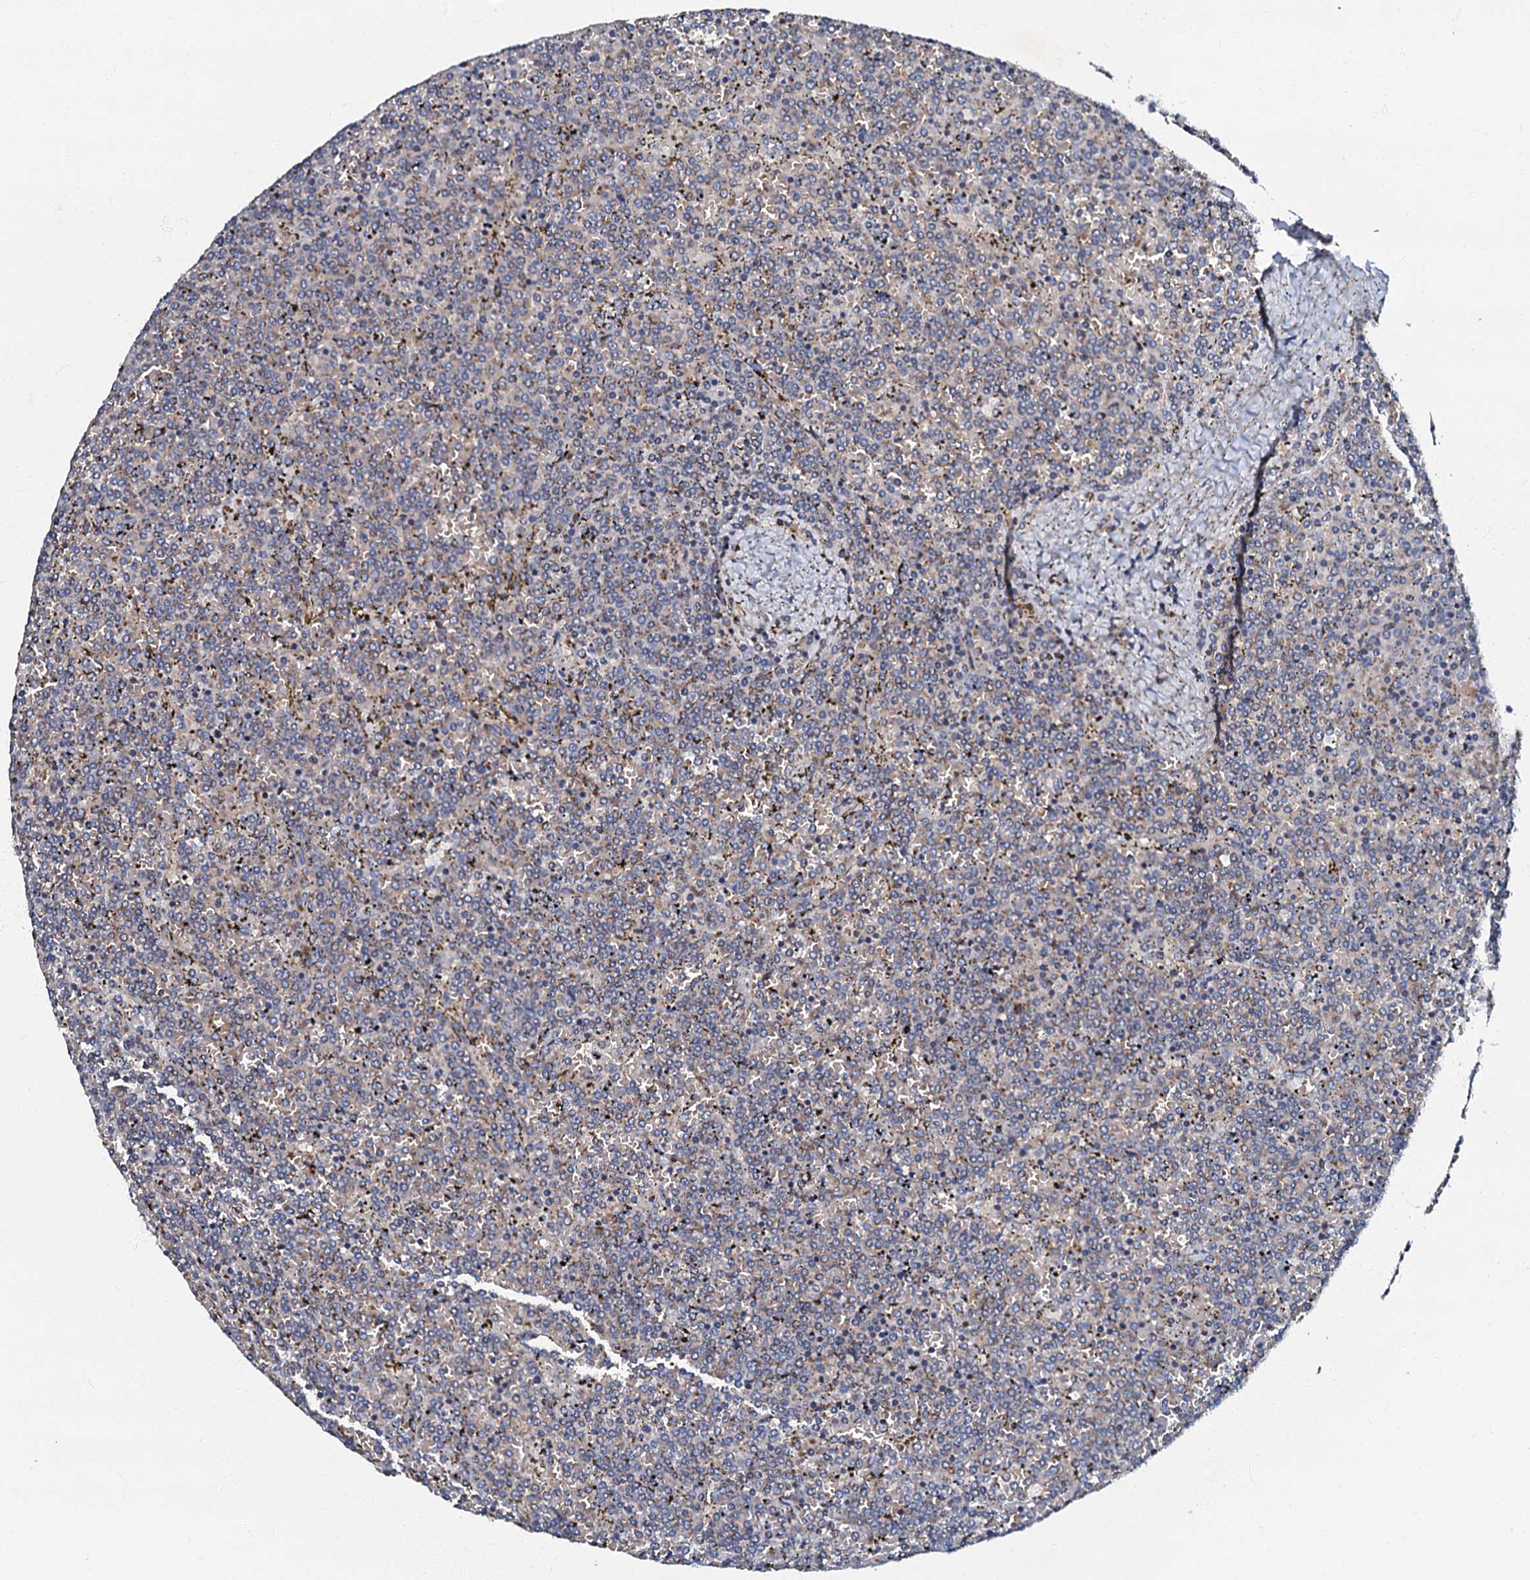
{"staining": {"intensity": "negative", "quantity": "none", "location": "none"}, "tissue": "lymphoma", "cell_type": "Tumor cells", "image_type": "cancer", "snomed": [{"axis": "morphology", "description": "Malignant lymphoma, non-Hodgkin's type, Low grade"}, {"axis": "topography", "description": "Spleen"}], "caption": "Immunohistochemistry (IHC) micrograph of low-grade malignant lymphoma, non-Hodgkin's type stained for a protein (brown), which shows no staining in tumor cells.", "gene": "NDUFA12", "patient": {"sex": "female", "age": 19}}